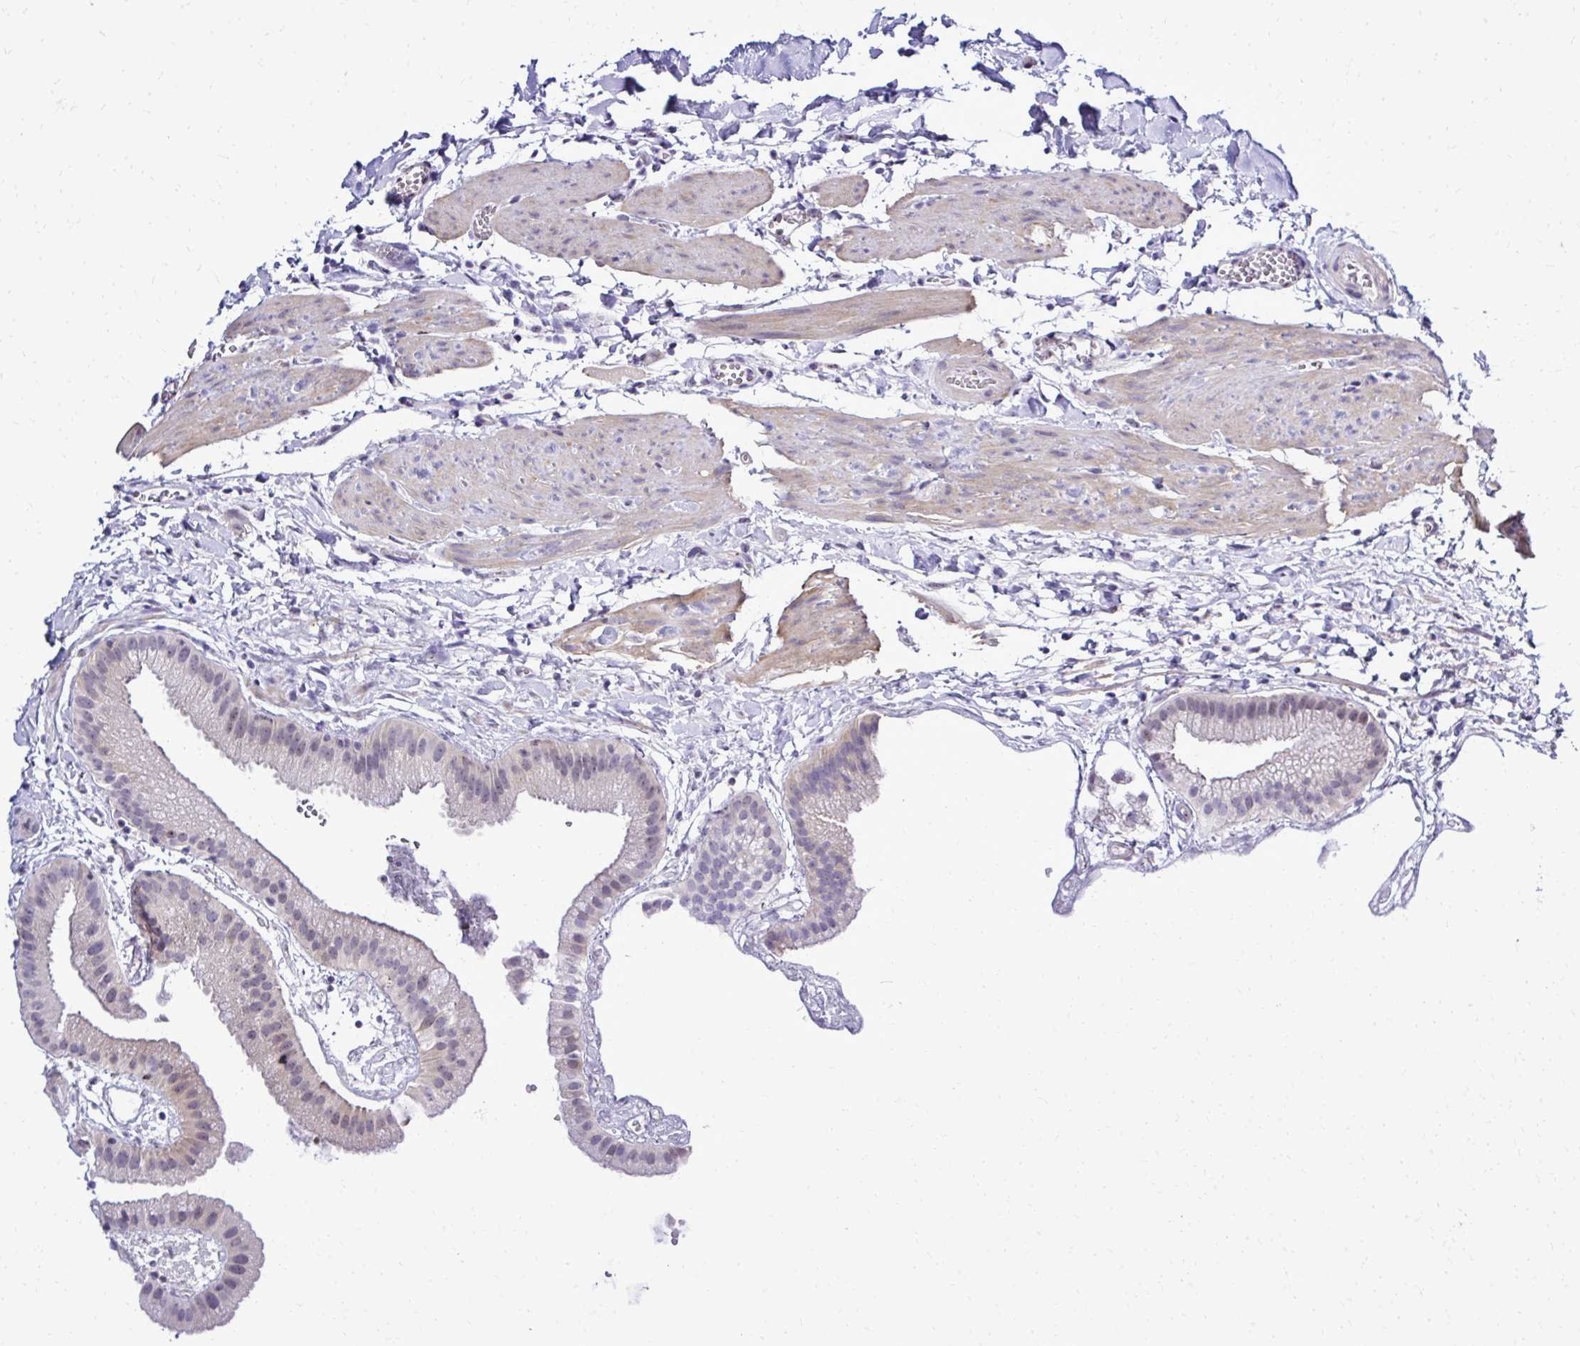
{"staining": {"intensity": "weak", "quantity": "<25%", "location": "cytoplasmic/membranous"}, "tissue": "gallbladder", "cell_type": "Glandular cells", "image_type": "normal", "snomed": [{"axis": "morphology", "description": "Normal tissue, NOS"}, {"axis": "topography", "description": "Gallbladder"}], "caption": "Immunohistochemistry histopathology image of benign human gallbladder stained for a protein (brown), which reveals no positivity in glandular cells. (Immunohistochemistry, brightfield microscopy, high magnification).", "gene": "RASL11B", "patient": {"sex": "female", "age": 63}}